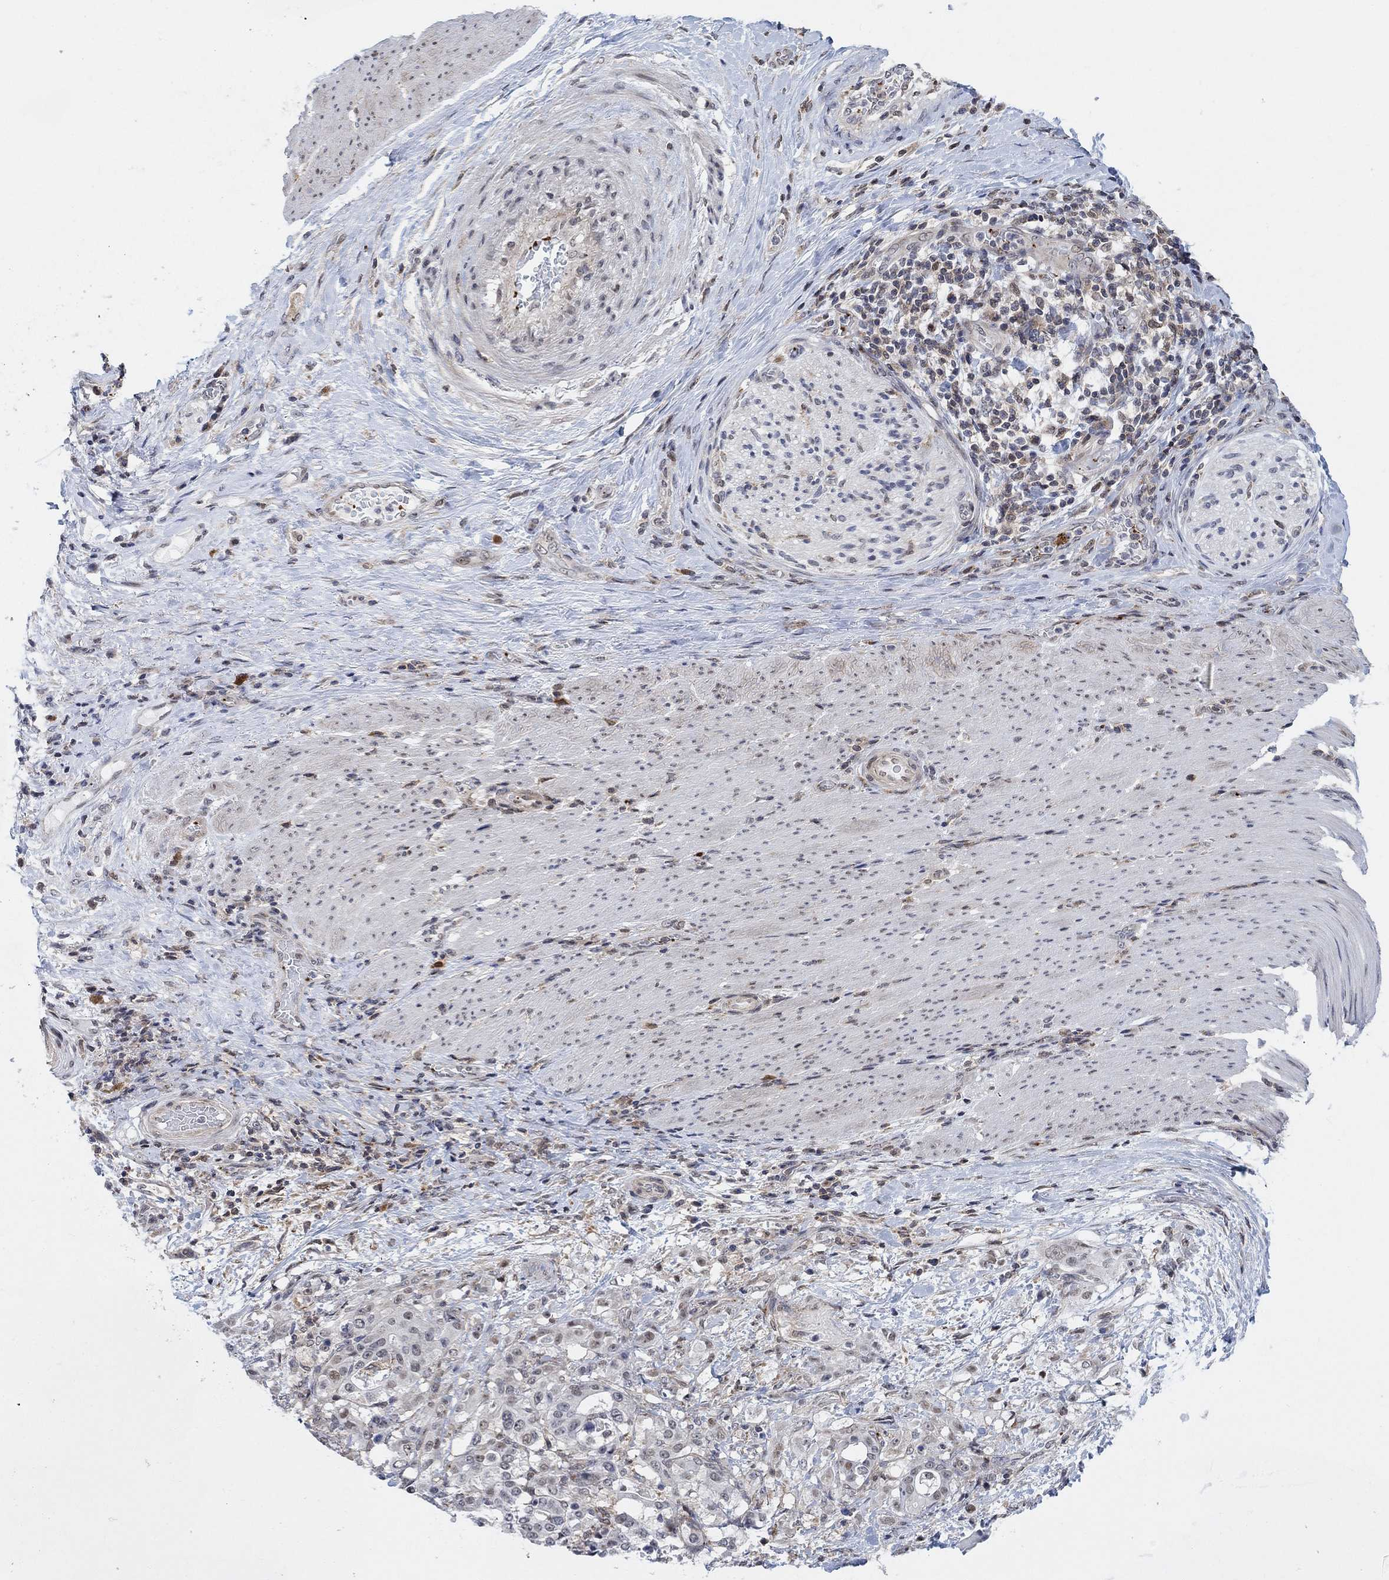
{"staining": {"intensity": "negative", "quantity": "none", "location": "none"}, "tissue": "stomach cancer", "cell_type": "Tumor cells", "image_type": "cancer", "snomed": [{"axis": "morphology", "description": "Adenocarcinoma, NOS"}, {"axis": "topography", "description": "Stomach"}], "caption": "Protein analysis of stomach cancer displays no significant staining in tumor cells.", "gene": "PWWP2B", "patient": {"sex": "male", "age": 48}}